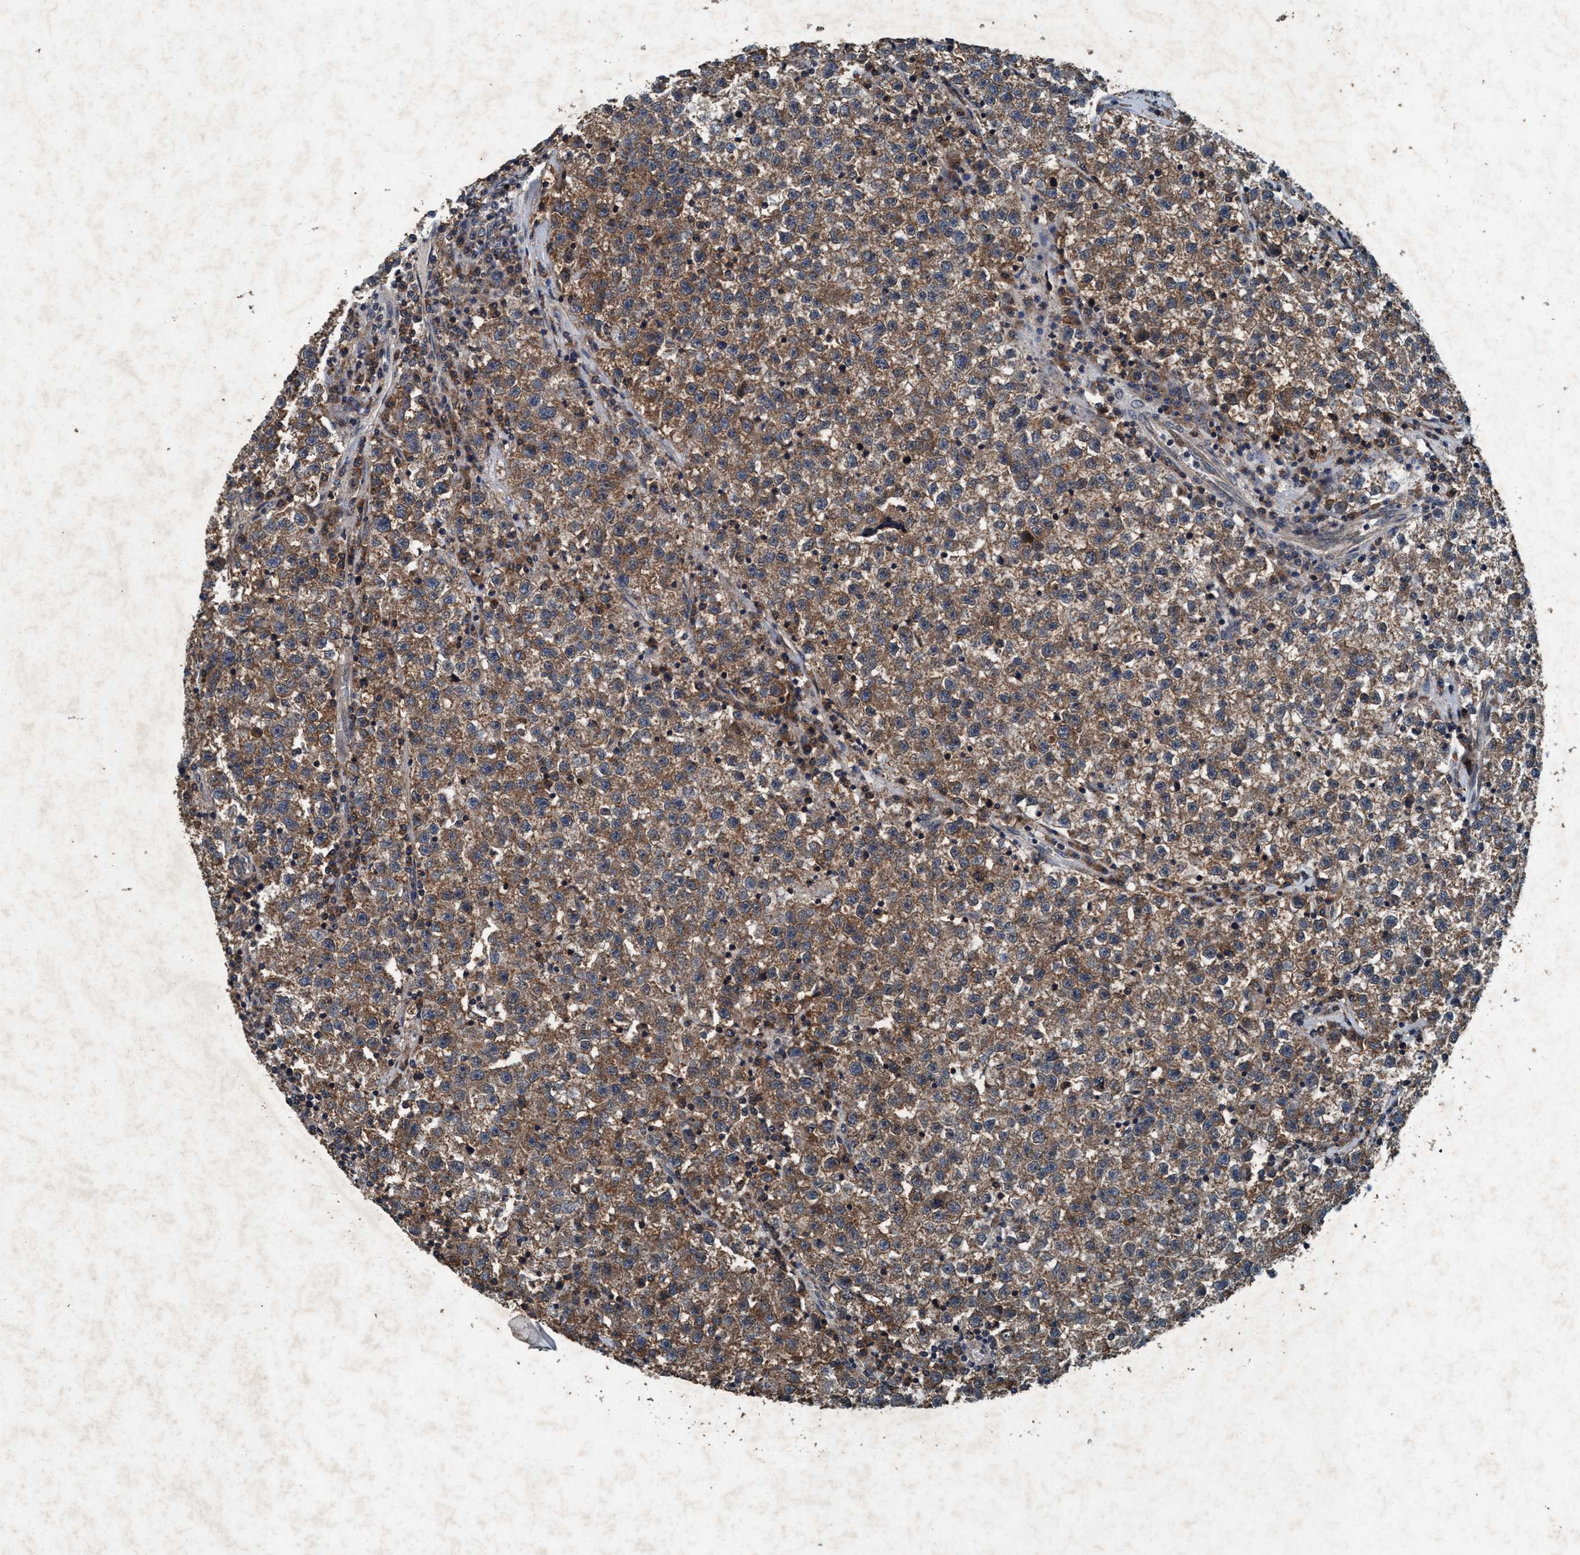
{"staining": {"intensity": "moderate", "quantity": ">75%", "location": "cytoplasmic/membranous"}, "tissue": "testis cancer", "cell_type": "Tumor cells", "image_type": "cancer", "snomed": [{"axis": "morphology", "description": "Seminoma, NOS"}, {"axis": "topography", "description": "Testis"}], "caption": "Immunohistochemical staining of human testis cancer demonstrates medium levels of moderate cytoplasmic/membranous positivity in about >75% of tumor cells.", "gene": "AKT1S1", "patient": {"sex": "male", "age": 22}}